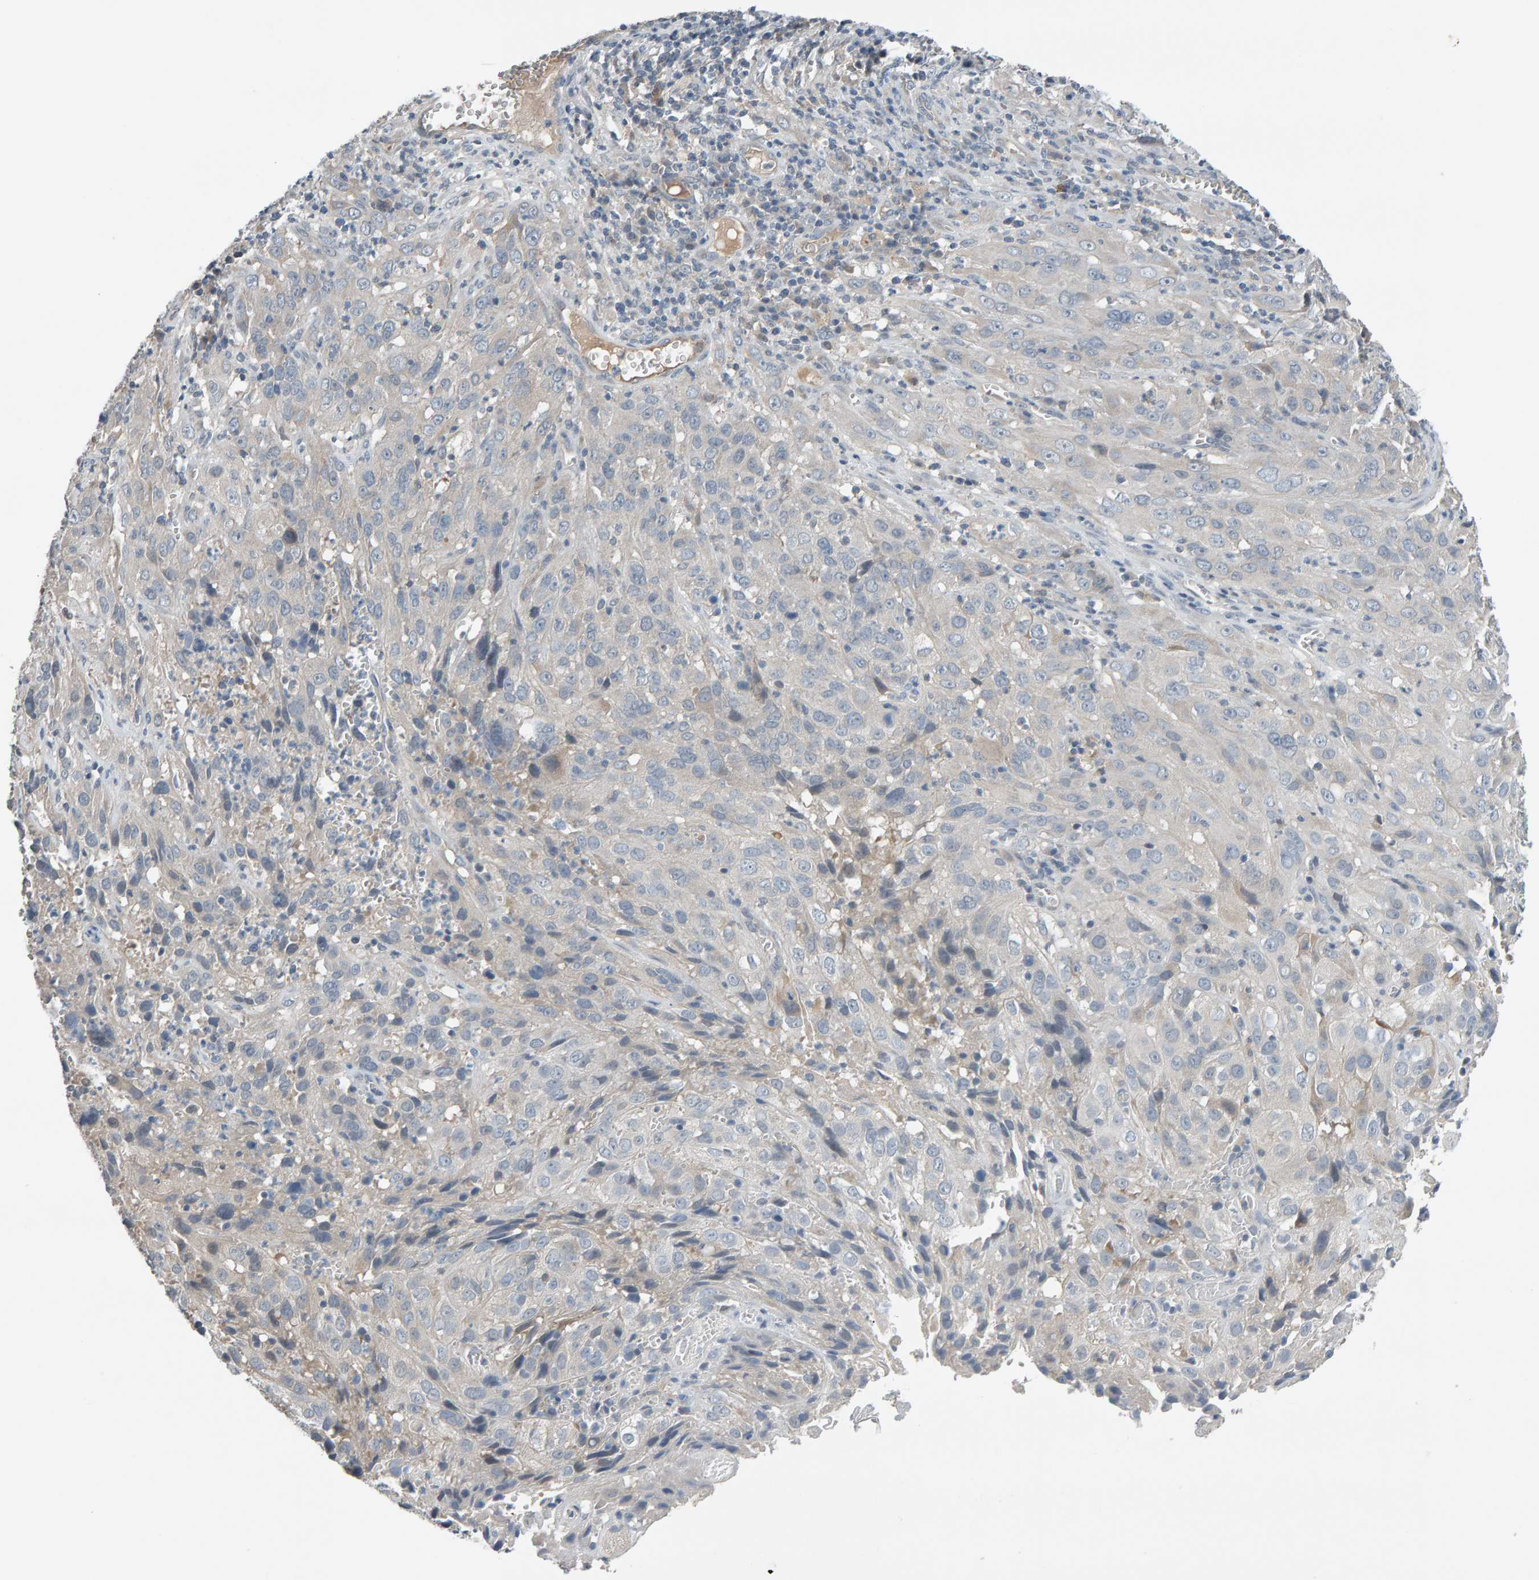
{"staining": {"intensity": "negative", "quantity": "none", "location": "none"}, "tissue": "cervical cancer", "cell_type": "Tumor cells", "image_type": "cancer", "snomed": [{"axis": "morphology", "description": "Squamous cell carcinoma, NOS"}, {"axis": "topography", "description": "Cervix"}], "caption": "This is an immunohistochemistry (IHC) image of cervical squamous cell carcinoma. There is no staining in tumor cells.", "gene": "GFUS", "patient": {"sex": "female", "age": 32}}